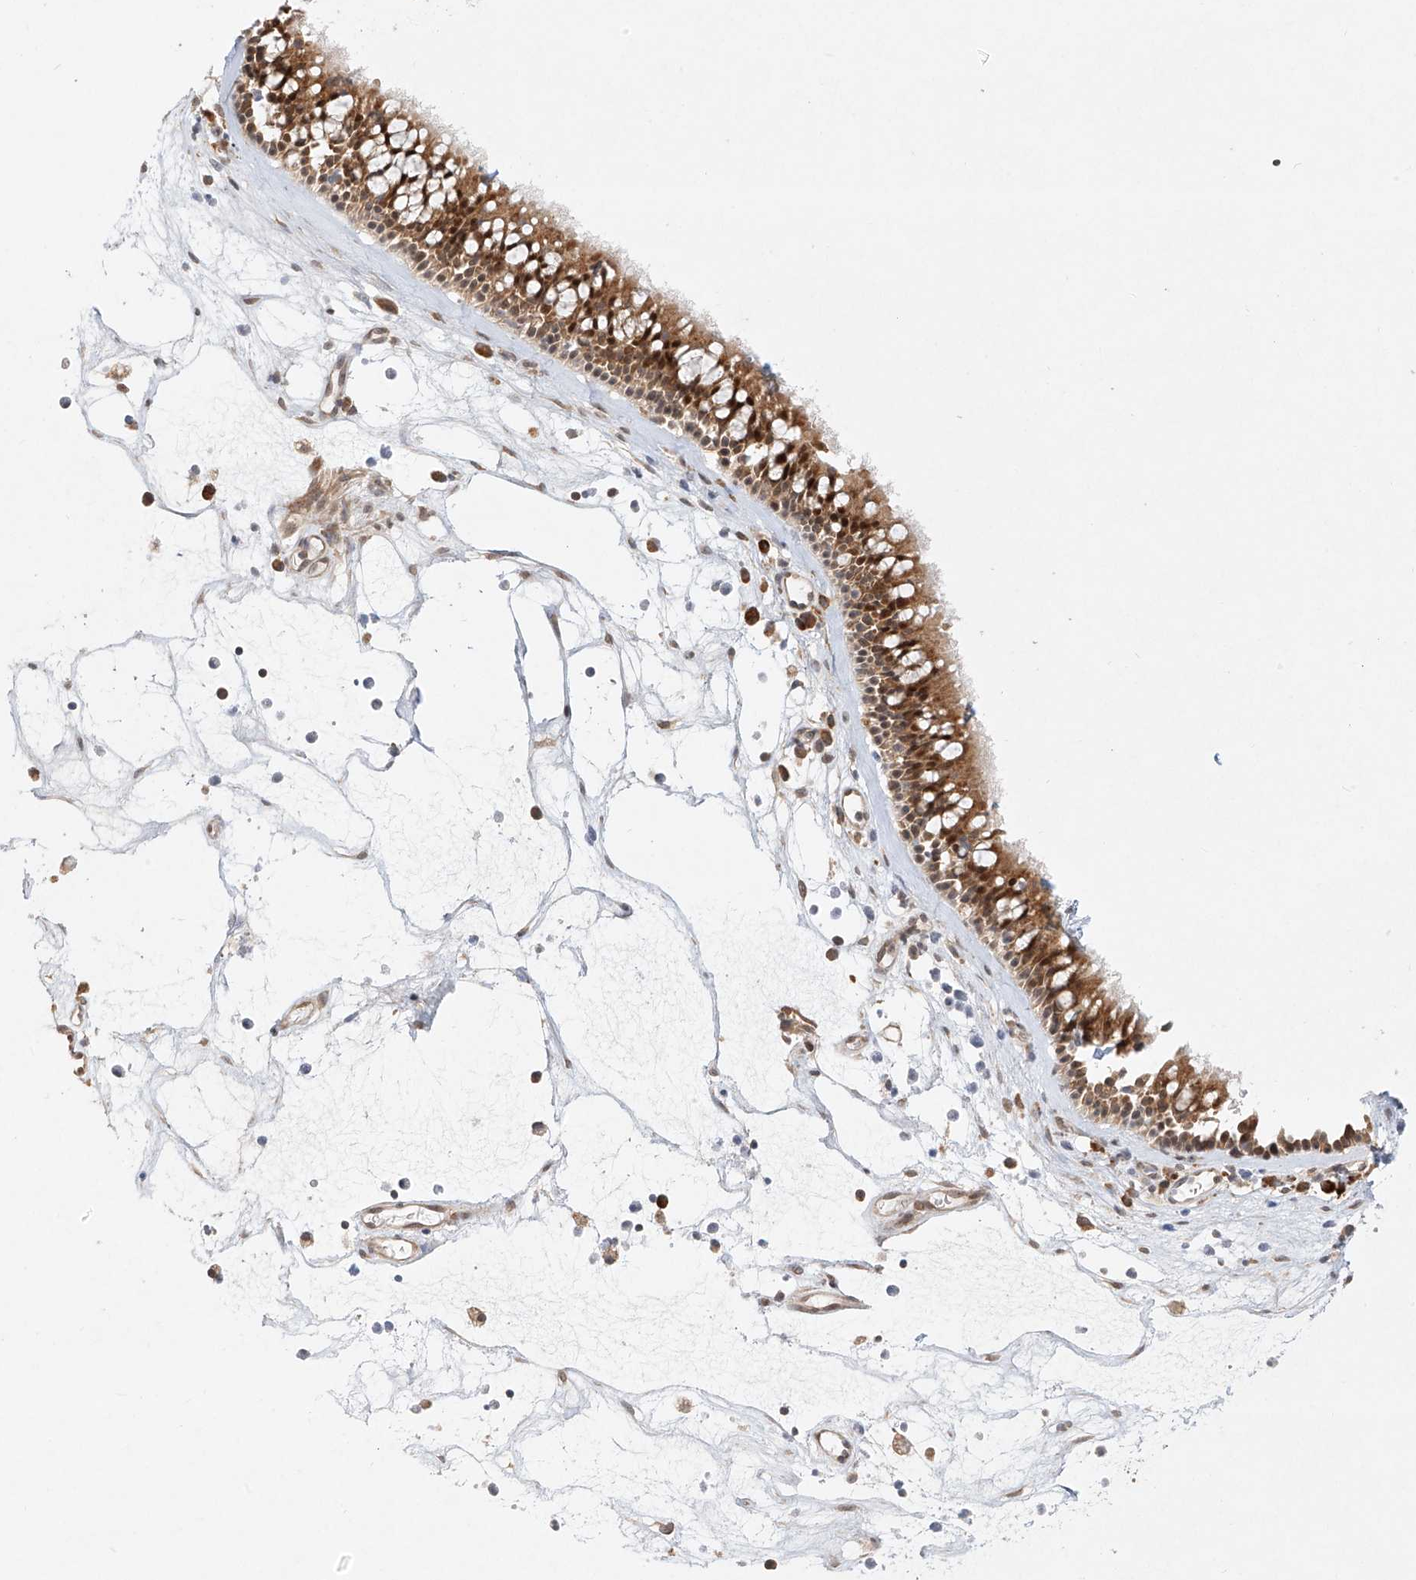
{"staining": {"intensity": "moderate", "quantity": ">75%", "location": "cytoplasmic/membranous,nuclear"}, "tissue": "nasopharynx", "cell_type": "Respiratory epithelial cells", "image_type": "normal", "snomed": [{"axis": "morphology", "description": "Normal tissue, NOS"}, {"axis": "morphology", "description": "Inflammation, NOS"}, {"axis": "morphology", "description": "Malignant melanoma, Metastatic site"}, {"axis": "topography", "description": "Nasopharynx"}], "caption": "A histopathology image of human nasopharynx stained for a protein shows moderate cytoplasmic/membranous,nuclear brown staining in respiratory epithelial cells. (Brightfield microscopy of DAB IHC at high magnification).", "gene": "TASP1", "patient": {"sex": "male", "age": 70}}